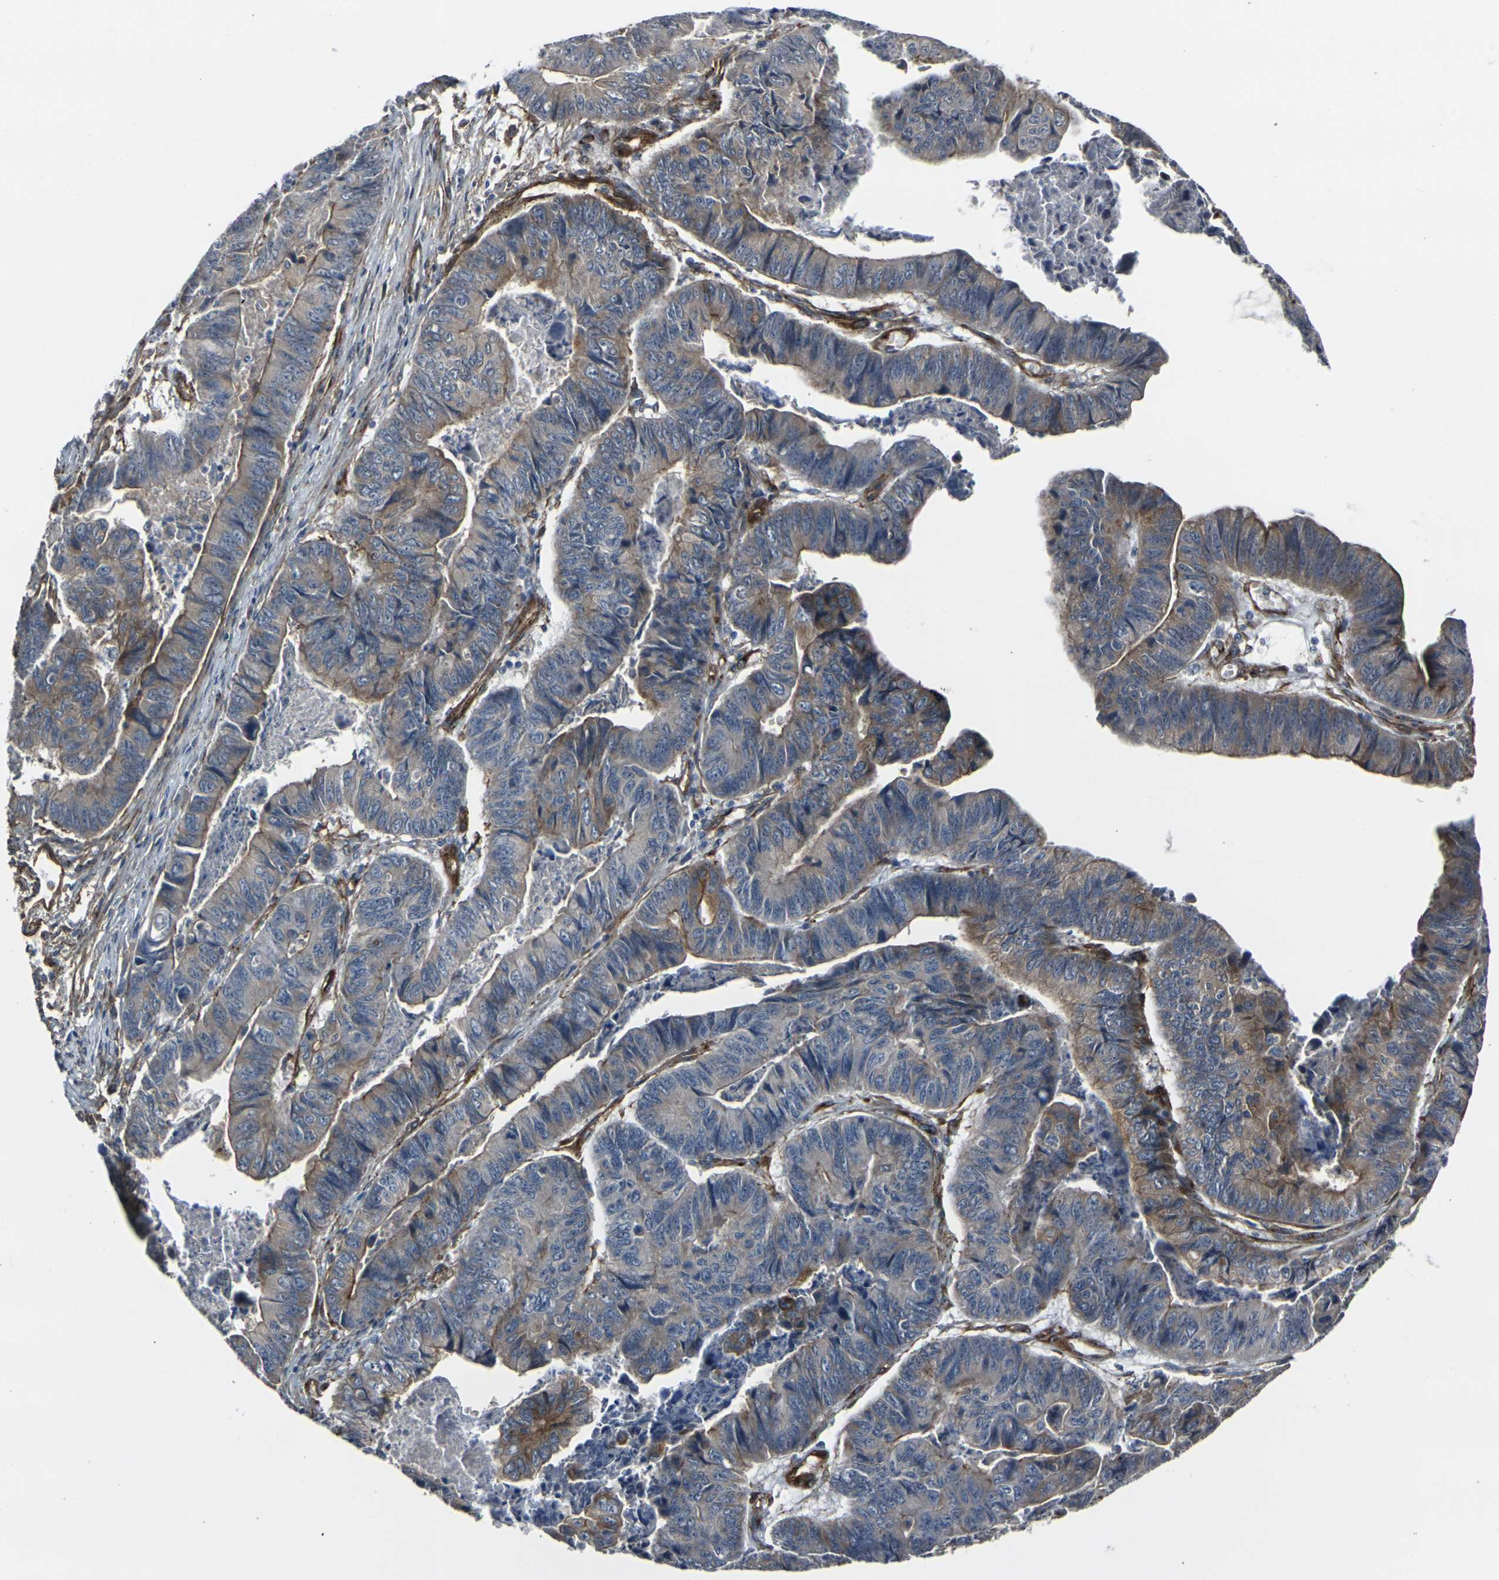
{"staining": {"intensity": "moderate", "quantity": "25%-75%", "location": "cytoplasmic/membranous"}, "tissue": "stomach cancer", "cell_type": "Tumor cells", "image_type": "cancer", "snomed": [{"axis": "morphology", "description": "Adenocarcinoma, NOS"}, {"axis": "topography", "description": "Stomach, lower"}], "caption": "Immunohistochemical staining of stomach adenocarcinoma demonstrates moderate cytoplasmic/membranous protein expression in about 25%-75% of tumor cells. (Stains: DAB in brown, nuclei in blue, Microscopy: brightfield microscopy at high magnification).", "gene": "MYOF", "patient": {"sex": "male", "age": 77}}